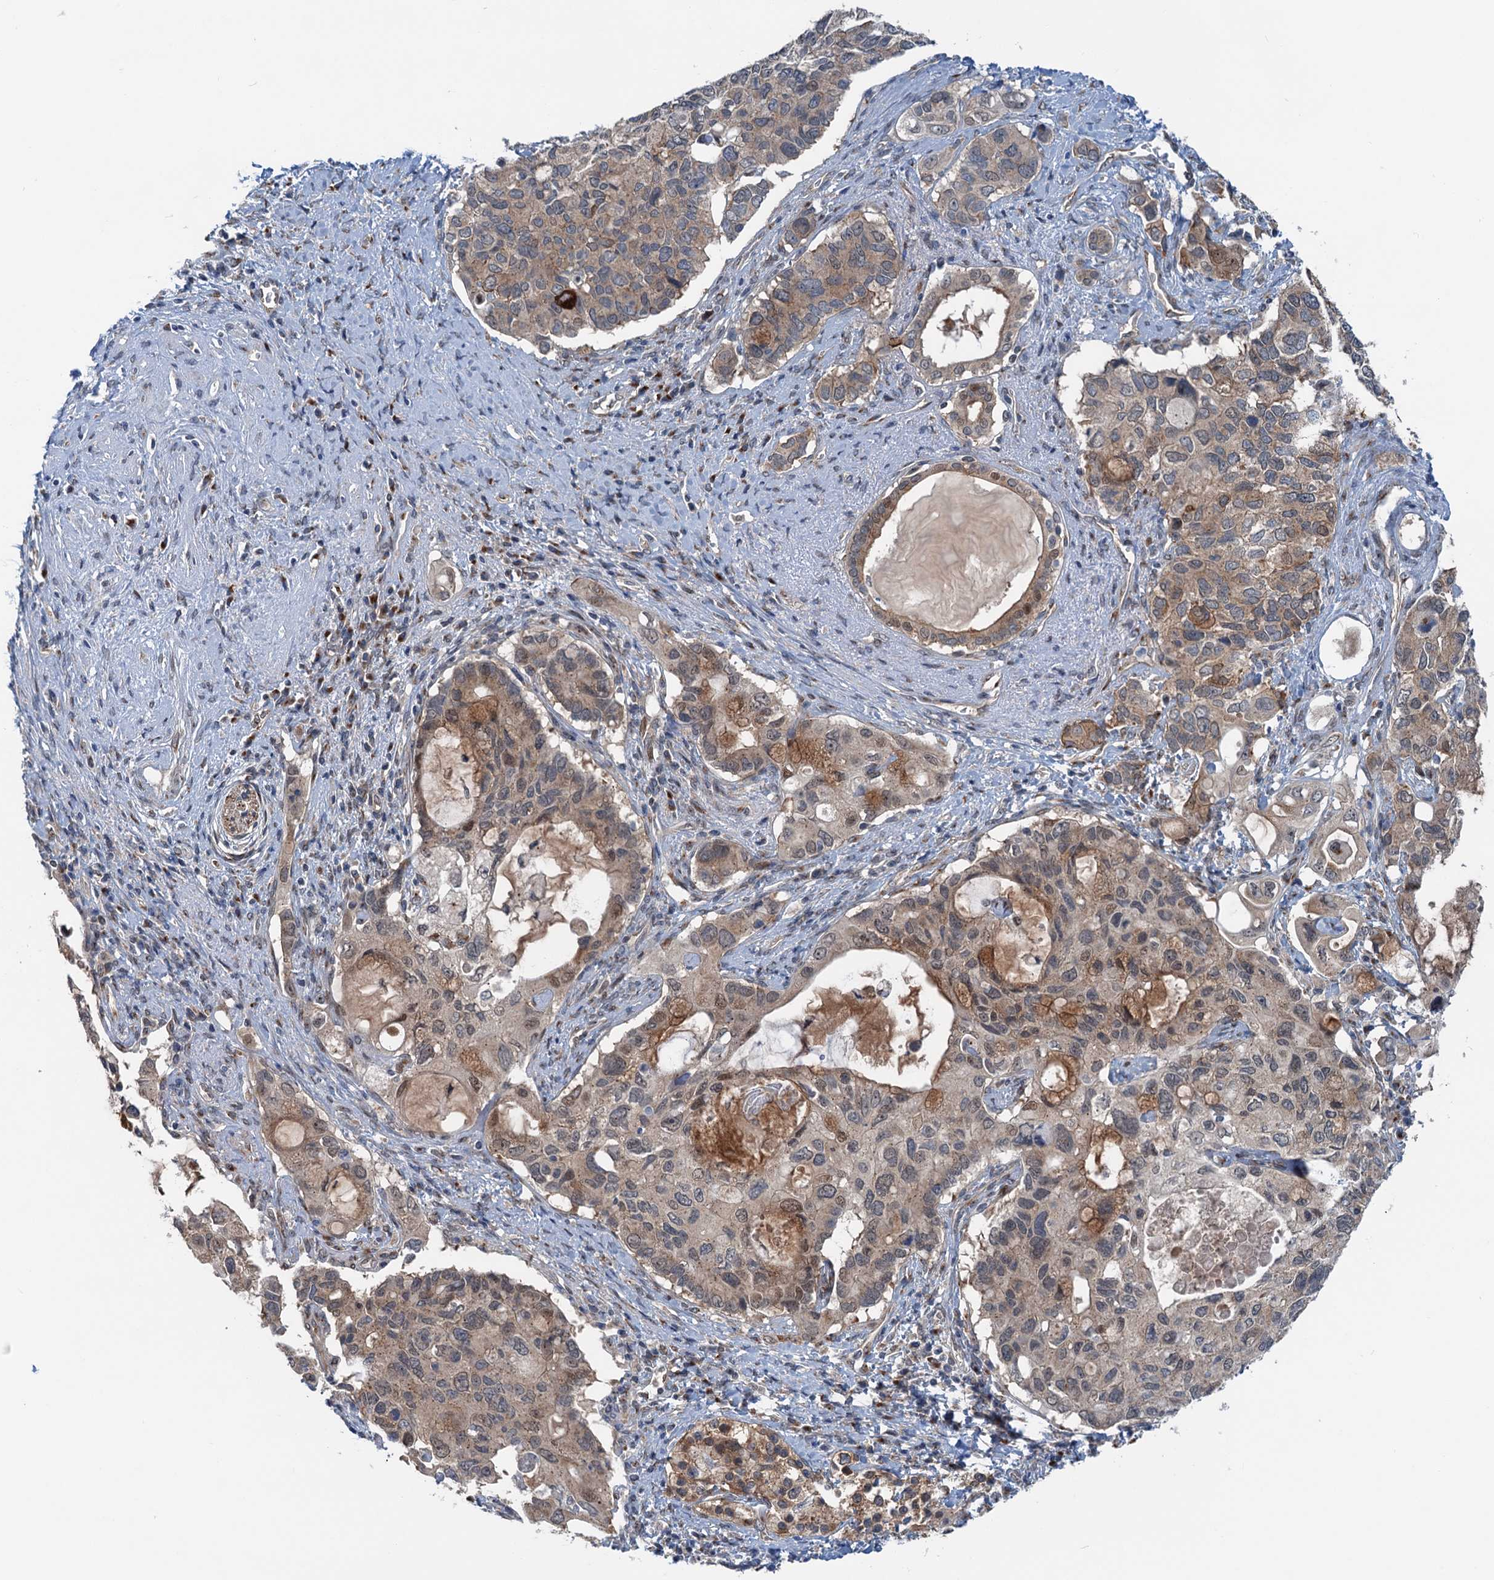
{"staining": {"intensity": "moderate", "quantity": ">75%", "location": "cytoplasmic/membranous"}, "tissue": "pancreatic cancer", "cell_type": "Tumor cells", "image_type": "cancer", "snomed": [{"axis": "morphology", "description": "Adenocarcinoma, NOS"}, {"axis": "topography", "description": "Pancreas"}], "caption": "The immunohistochemical stain highlights moderate cytoplasmic/membranous positivity in tumor cells of pancreatic adenocarcinoma tissue. Nuclei are stained in blue.", "gene": "DYNC2I2", "patient": {"sex": "female", "age": 56}}